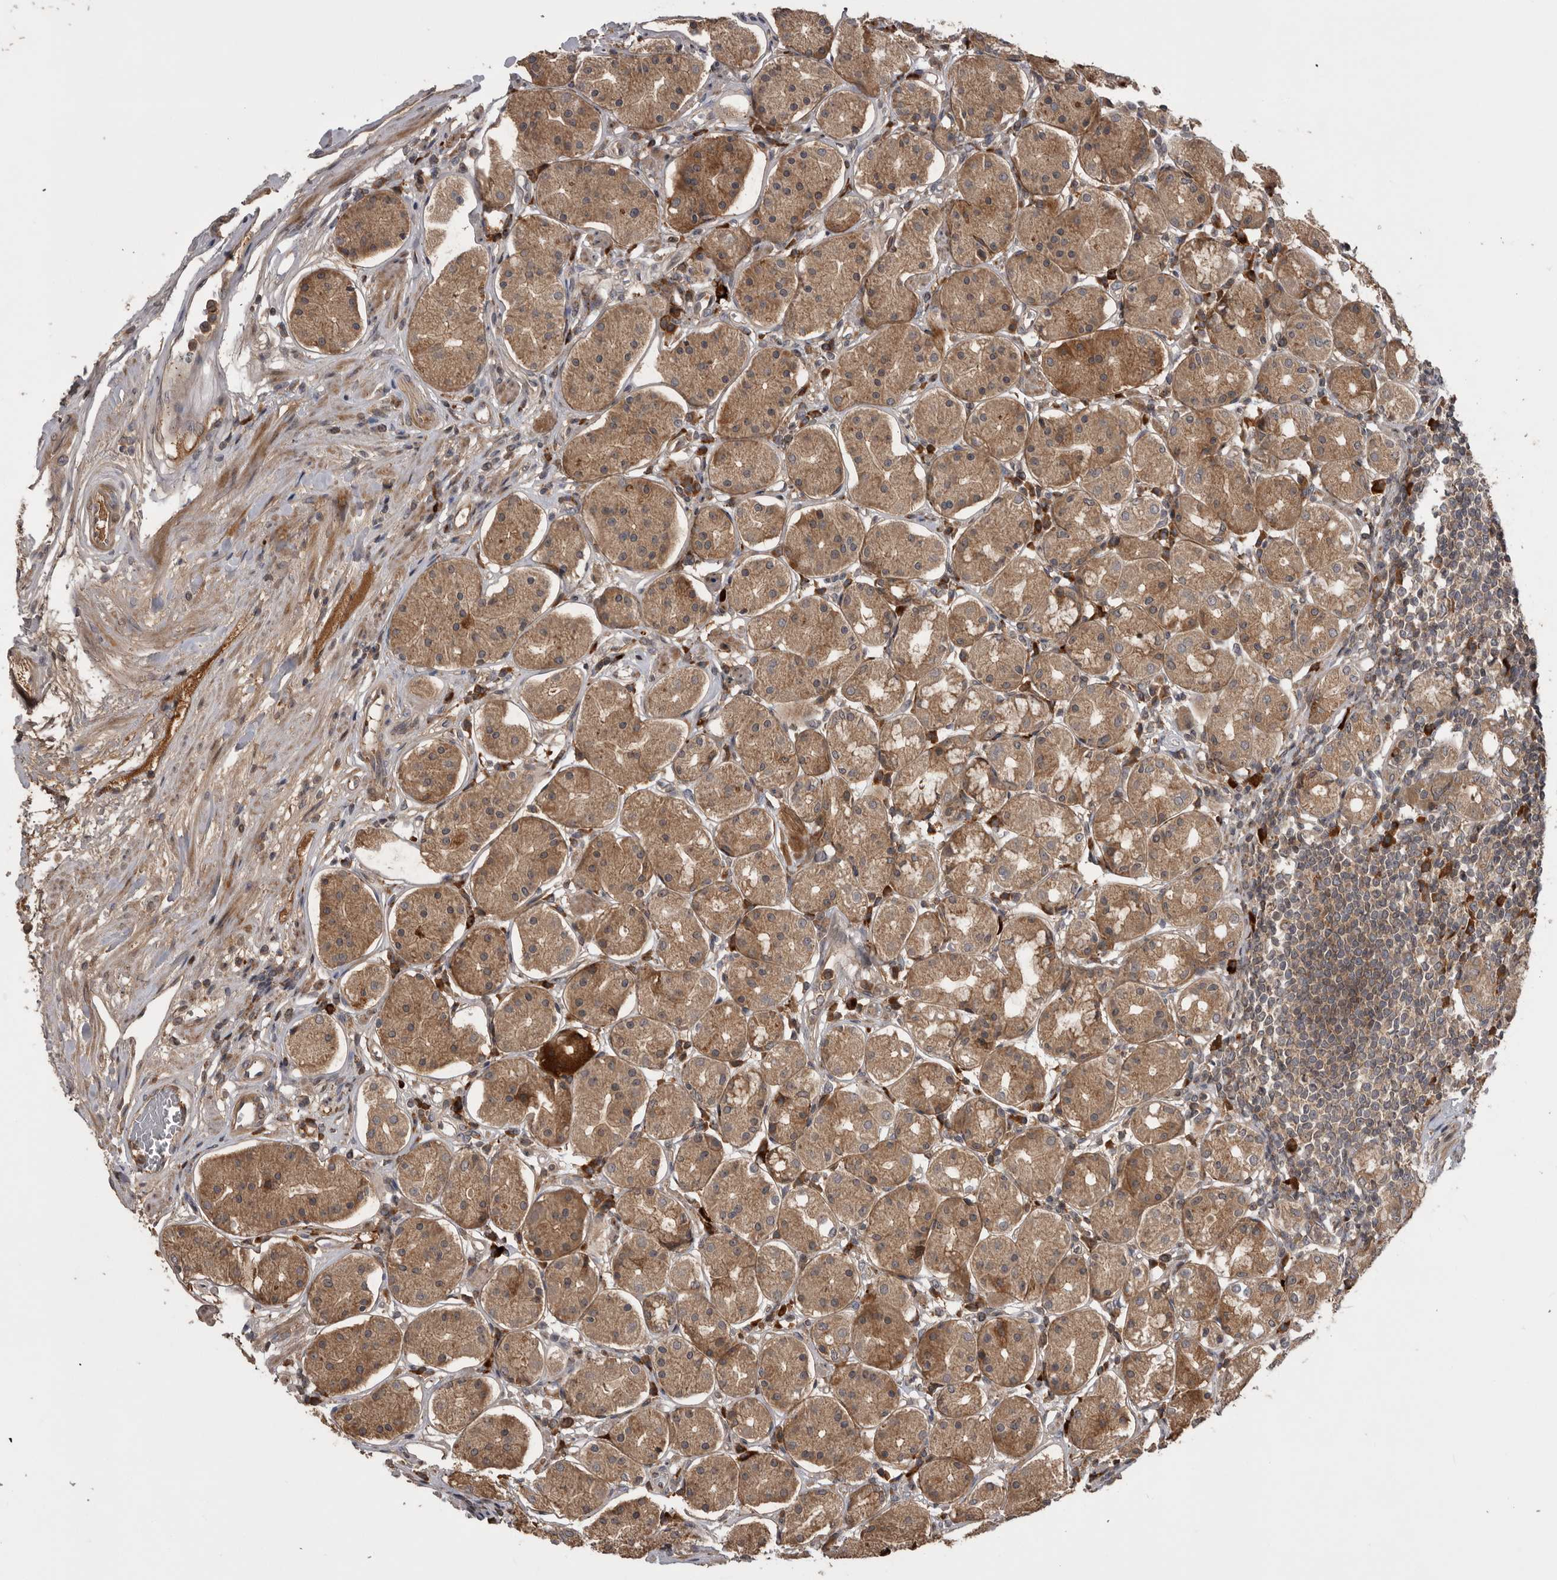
{"staining": {"intensity": "moderate", "quantity": ">75%", "location": "cytoplasmic/membranous"}, "tissue": "stomach", "cell_type": "Glandular cells", "image_type": "normal", "snomed": [{"axis": "morphology", "description": "Normal tissue, NOS"}, {"axis": "topography", "description": "Stomach"}, {"axis": "topography", "description": "Stomach, lower"}], "caption": "IHC image of normal stomach: stomach stained using IHC reveals medium levels of moderate protein expression localized specifically in the cytoplasmic/membranous of glandular cells, appearing as a cytoplasmic/membranous brown color.", "gene": "RAB3GAP2", "patient": {"sex": "female", "age": 56}}